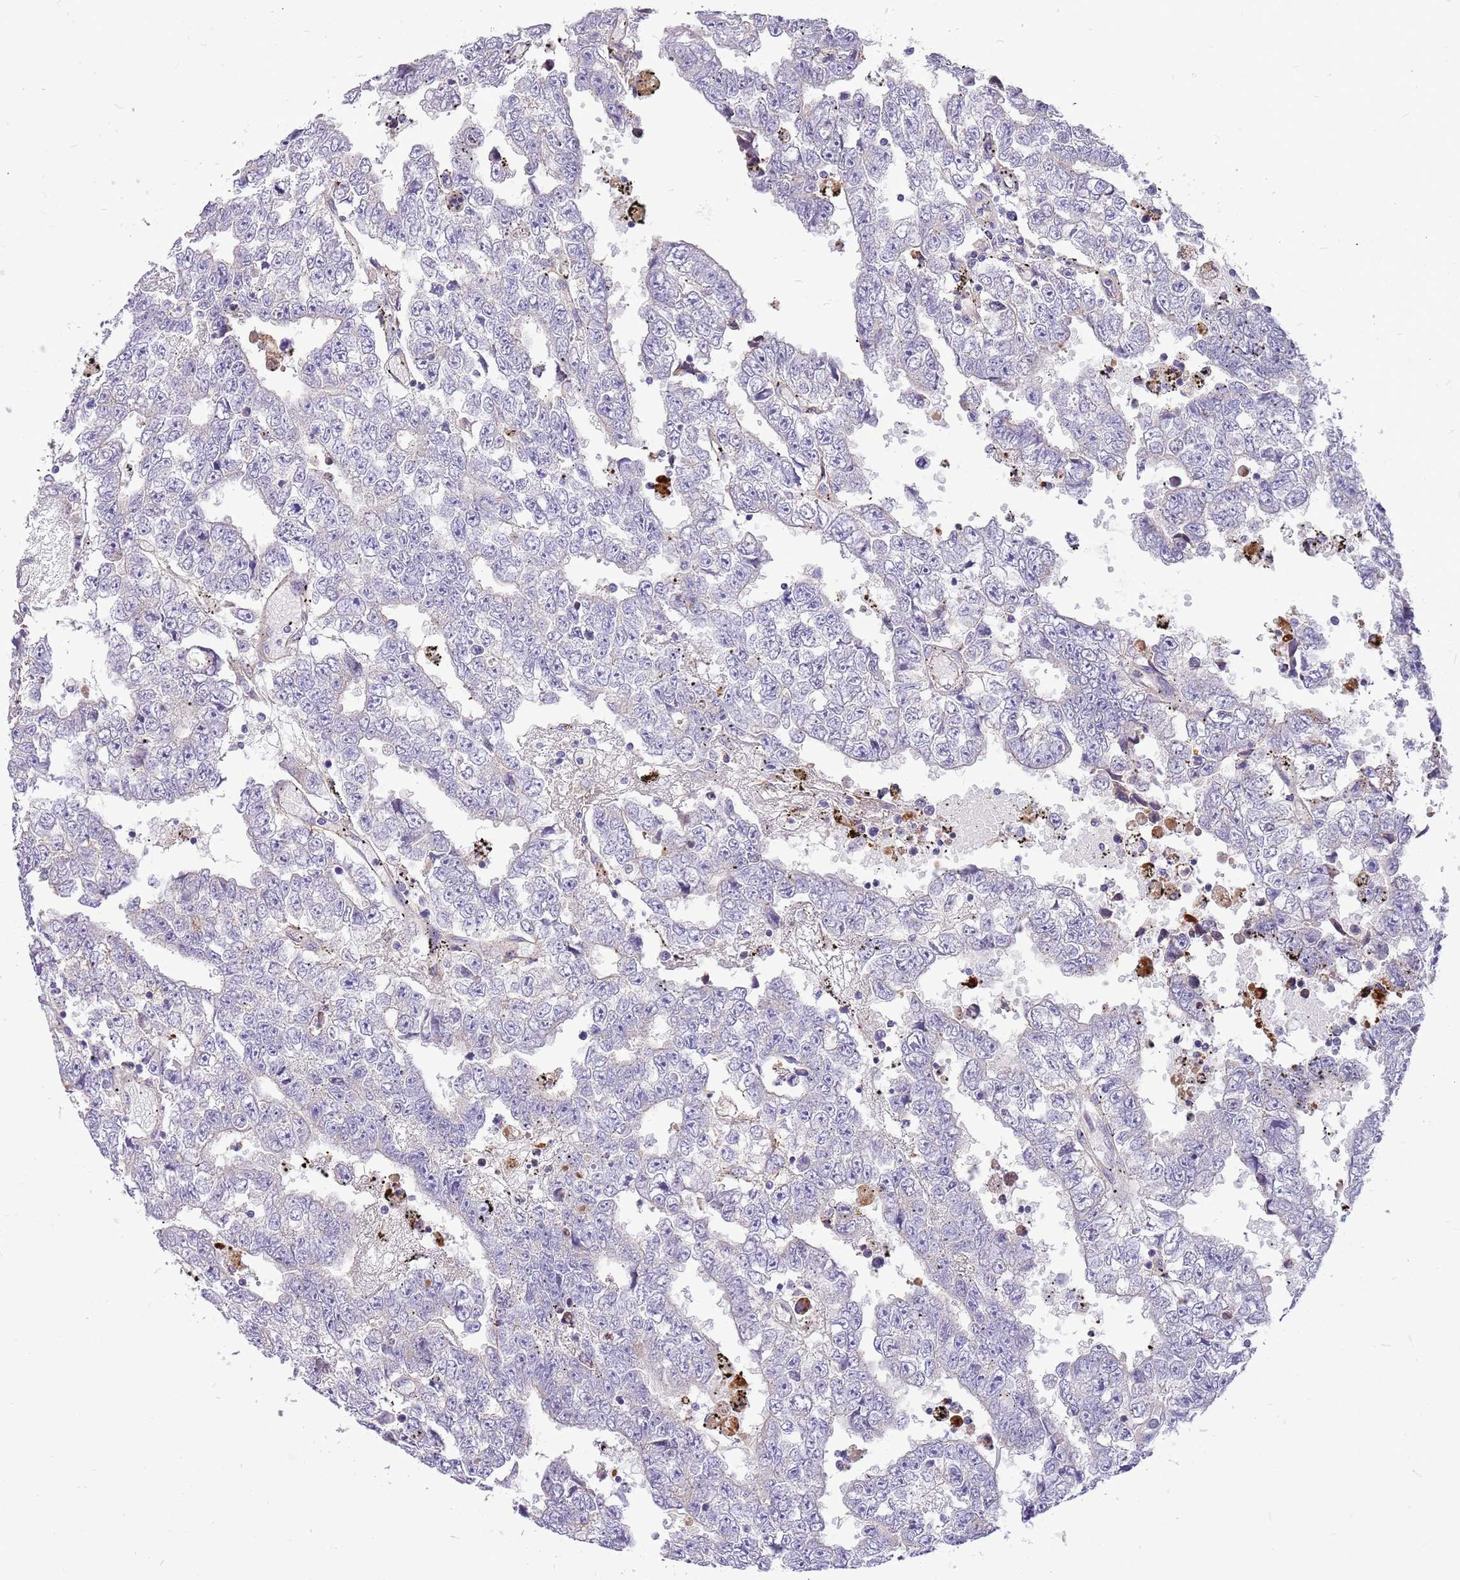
{"staining": {"intensity": "negative", "quantity": "none", "location": "none"}, "tissue": "testis cancer", "cell_type": "Tumor cells", "image_type": "cancer", "snomed": [{"axis": "morphology", "description": "Carcinoma, Embryonal, NOS"}, {"axis": "topography", "description": "Testis"}], "caption": "A micrograph of testis cancer (embryonal carcinoma) stained for a protein demonstrates no brown staining in tumor cells.", "gene": "NTN4", "patient": {"sex": "male", "age": 25}}